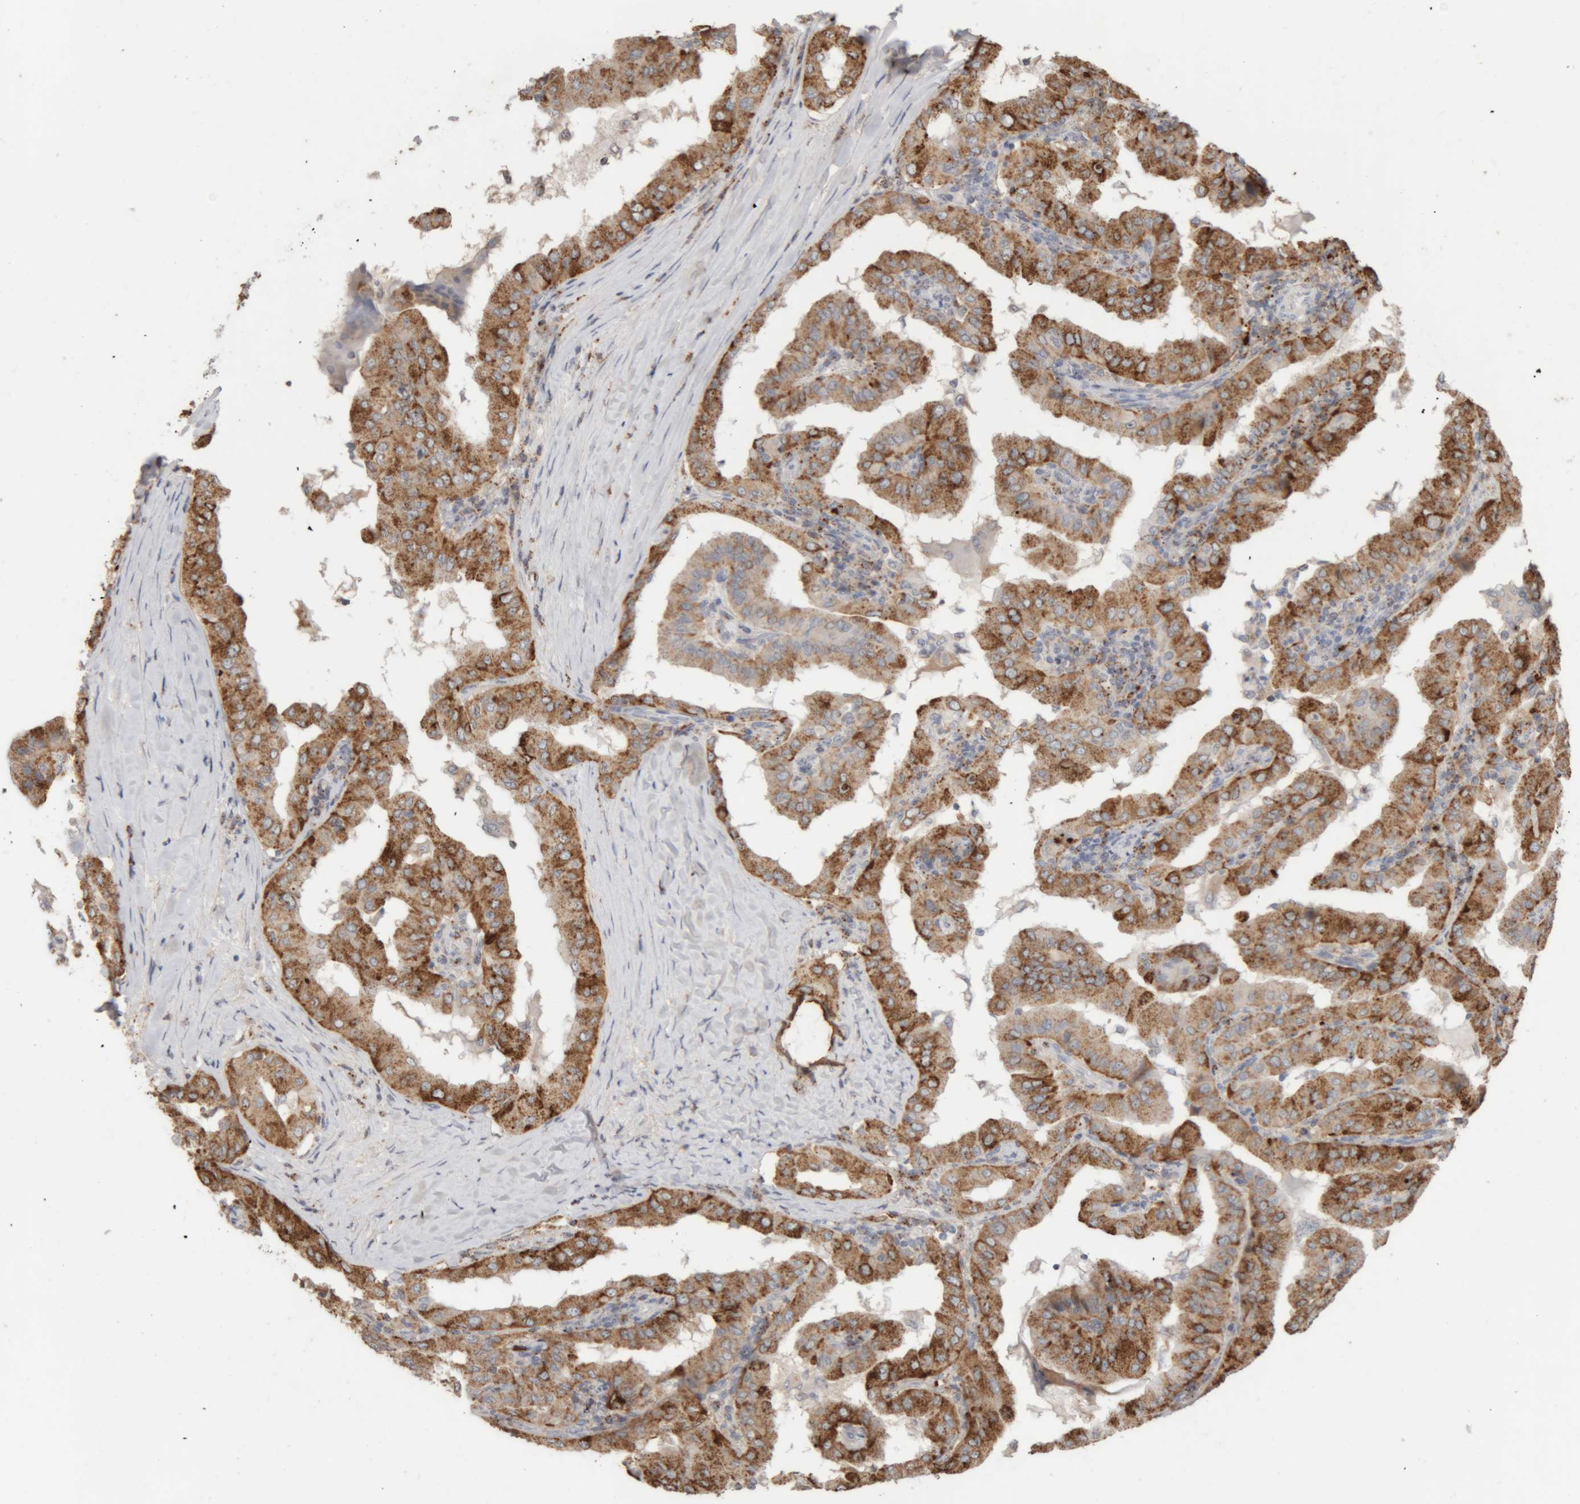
{"staining": {"intensity": "strong", "quantity": ">75%", "location": "cytoplasmic/membranous"}, "tissue": "thyroid cancer", "cell_type": "Tumor cells", "image_type": "cancer", "snomed": [{"axis": "morphology", "description": "Papillary adenocarcinoma, NOS"}, {"axis": "topography", "description": "Thyroid gland"}], "caption": "Strong cytoplasmic/membranous protein expression is seen in about >75% of tumor cells in thyroid cancer.", "gene": "ARSA", "patient": {"sex": "male", "age": 33}}